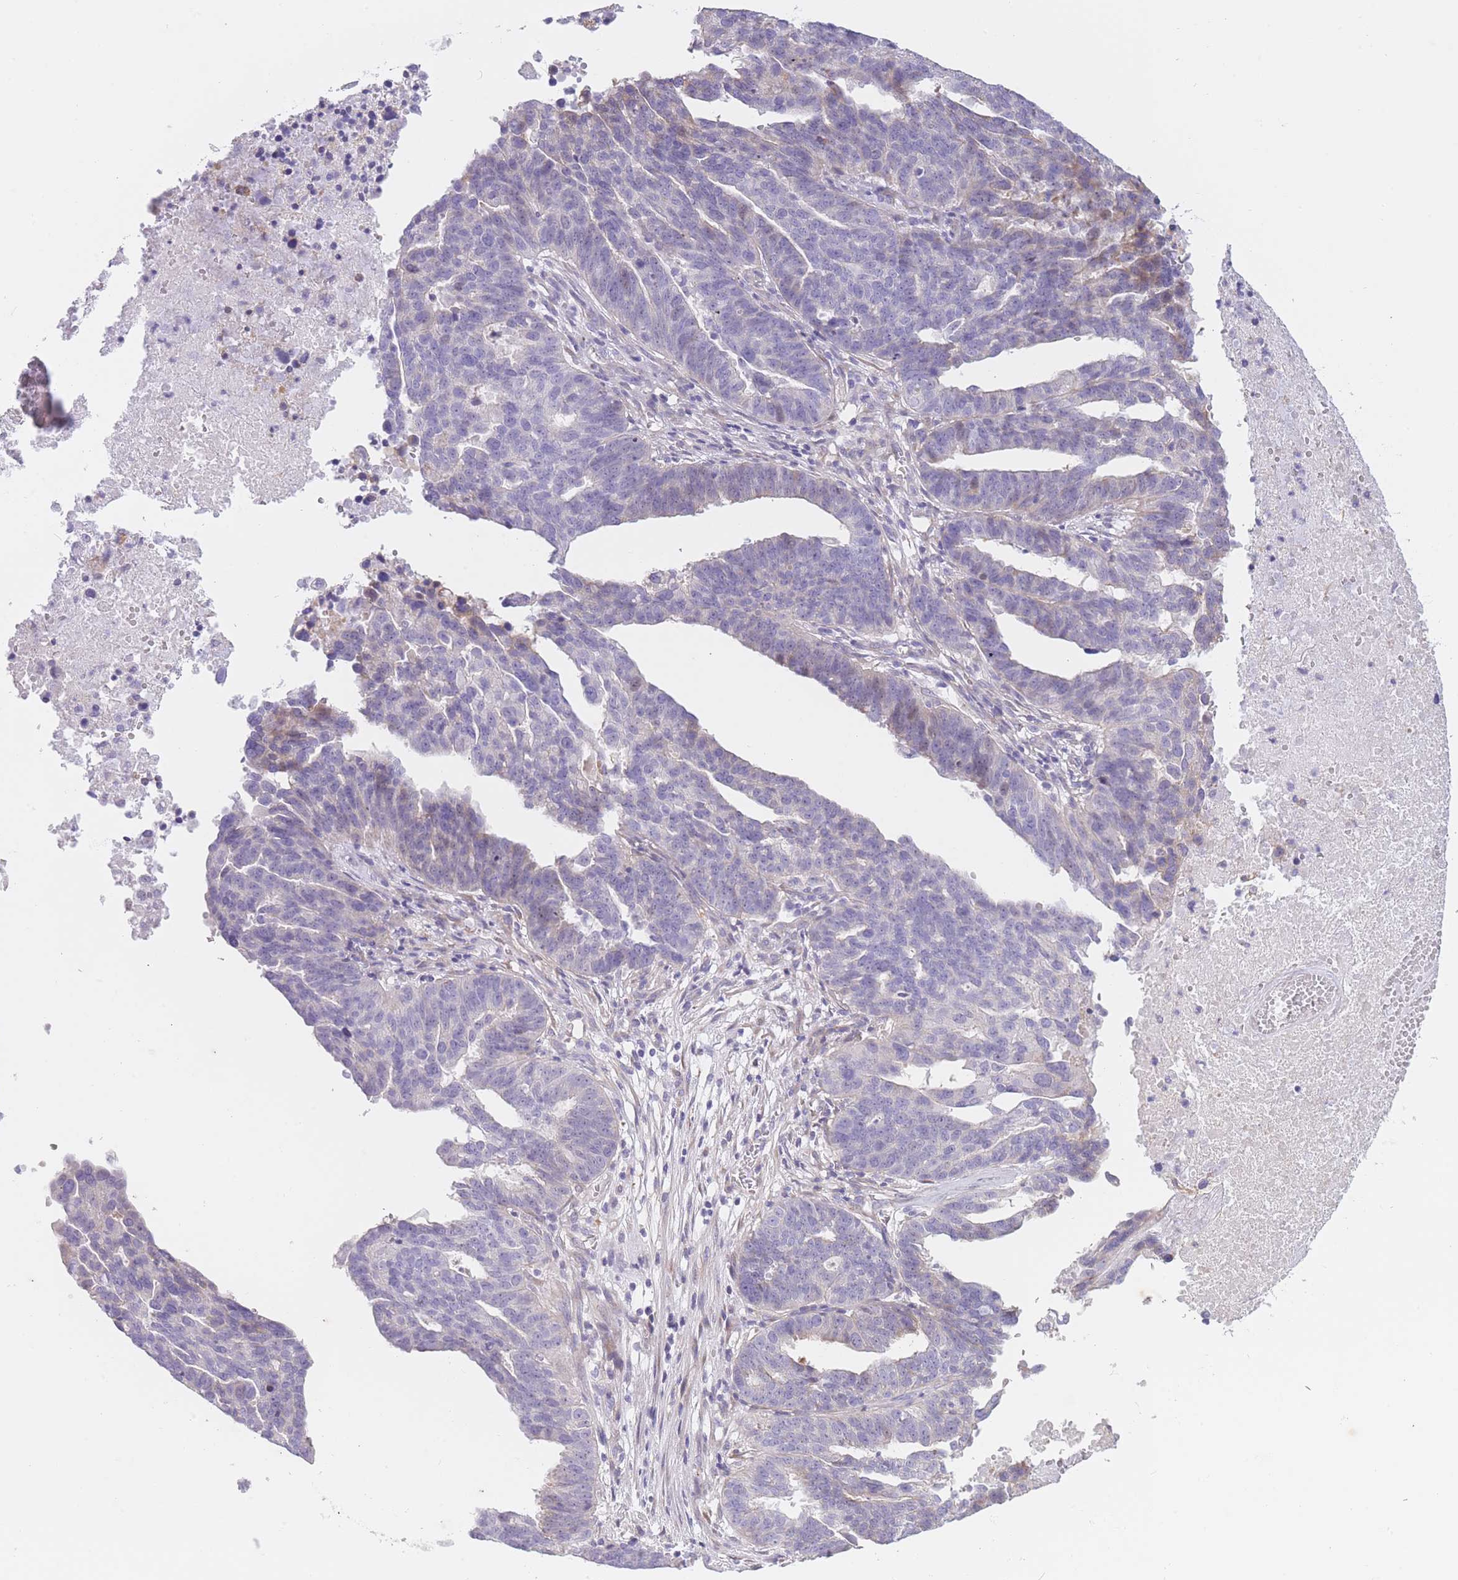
{"staining": {"intensity": "negative", "quantity": "none", "location": "none"}, "tissue": "ovarian cancer", "cell_type": "Tumor cells", "image_type": "cancer", "snomed": [{"axis": "morphology", "description": "Cystadenocarcinoma, serous, NOS"}, {"axis": "topography", "description": "Ovary"}], "caption": "This is an IHC histopathology image of ovarian cancer (serous cystadenocarcinoma). There is no expression in tumor cells.", "gene": "IMPG1", "patient": {"sex": "female", "age": 59}}